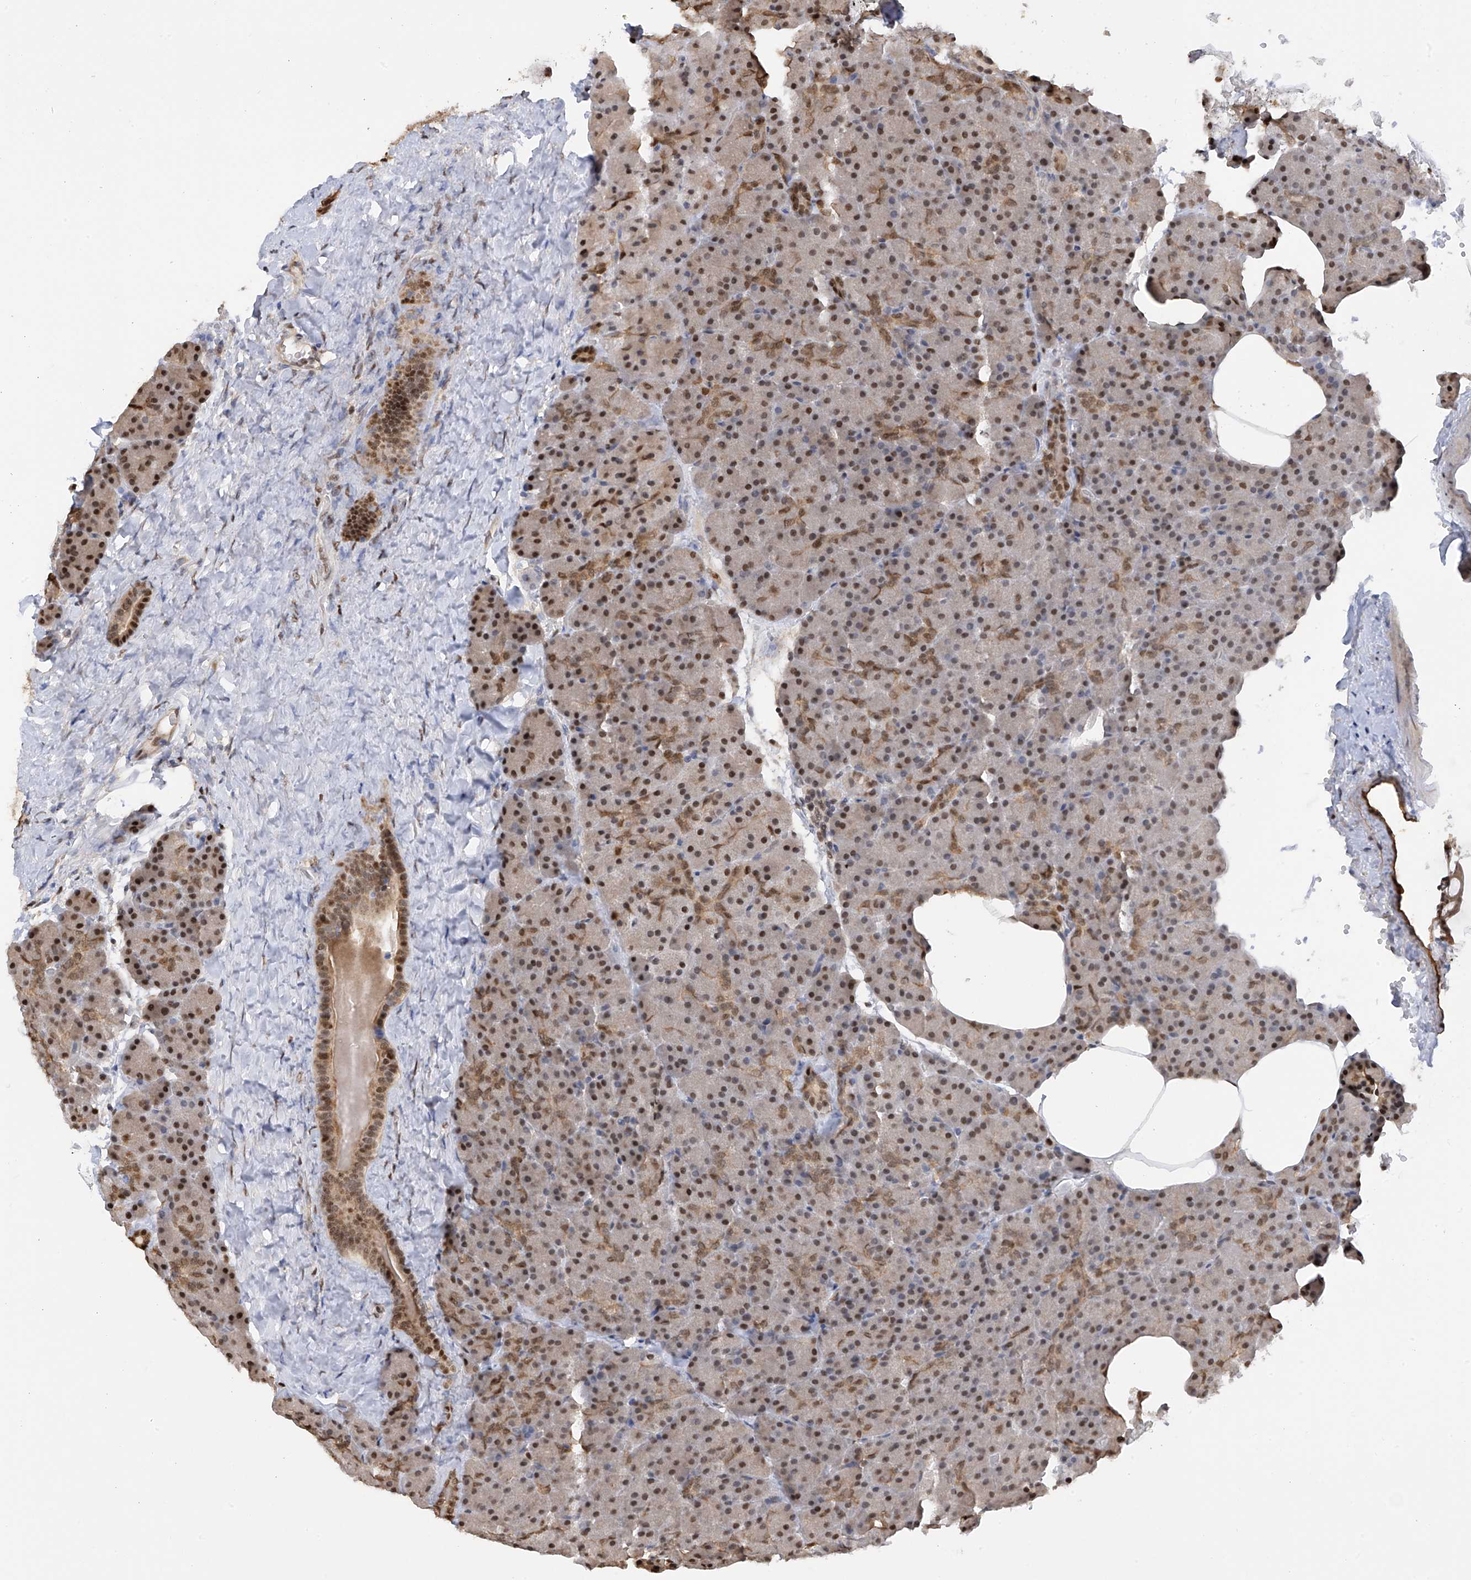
{"staining": {"intensity": "moderate", "quantity": ">75%", "location": "nuclear"}, "tissue": "pancreas", "cell_type": "Exocrine glandular cells", "image_type": "normal", "snomed": [{"axis": "morphology", "description": "Normal tissue, NOS"}, {"axis": "morphology", "description": "Carcinoid, malignant, NOS"}, {"axis": "topography", "description": "Pancreas"}], "caption": "Immunohistochemical staining of benign human pancreas displays moderate nuclear protein positivity in approximately >75% of exocrine glandular cells. (brown staining indicates protein expression, while blue staining denotes nuclei).", "gene": "PMM1", "patient": {"sex": "female", "age": 35}}